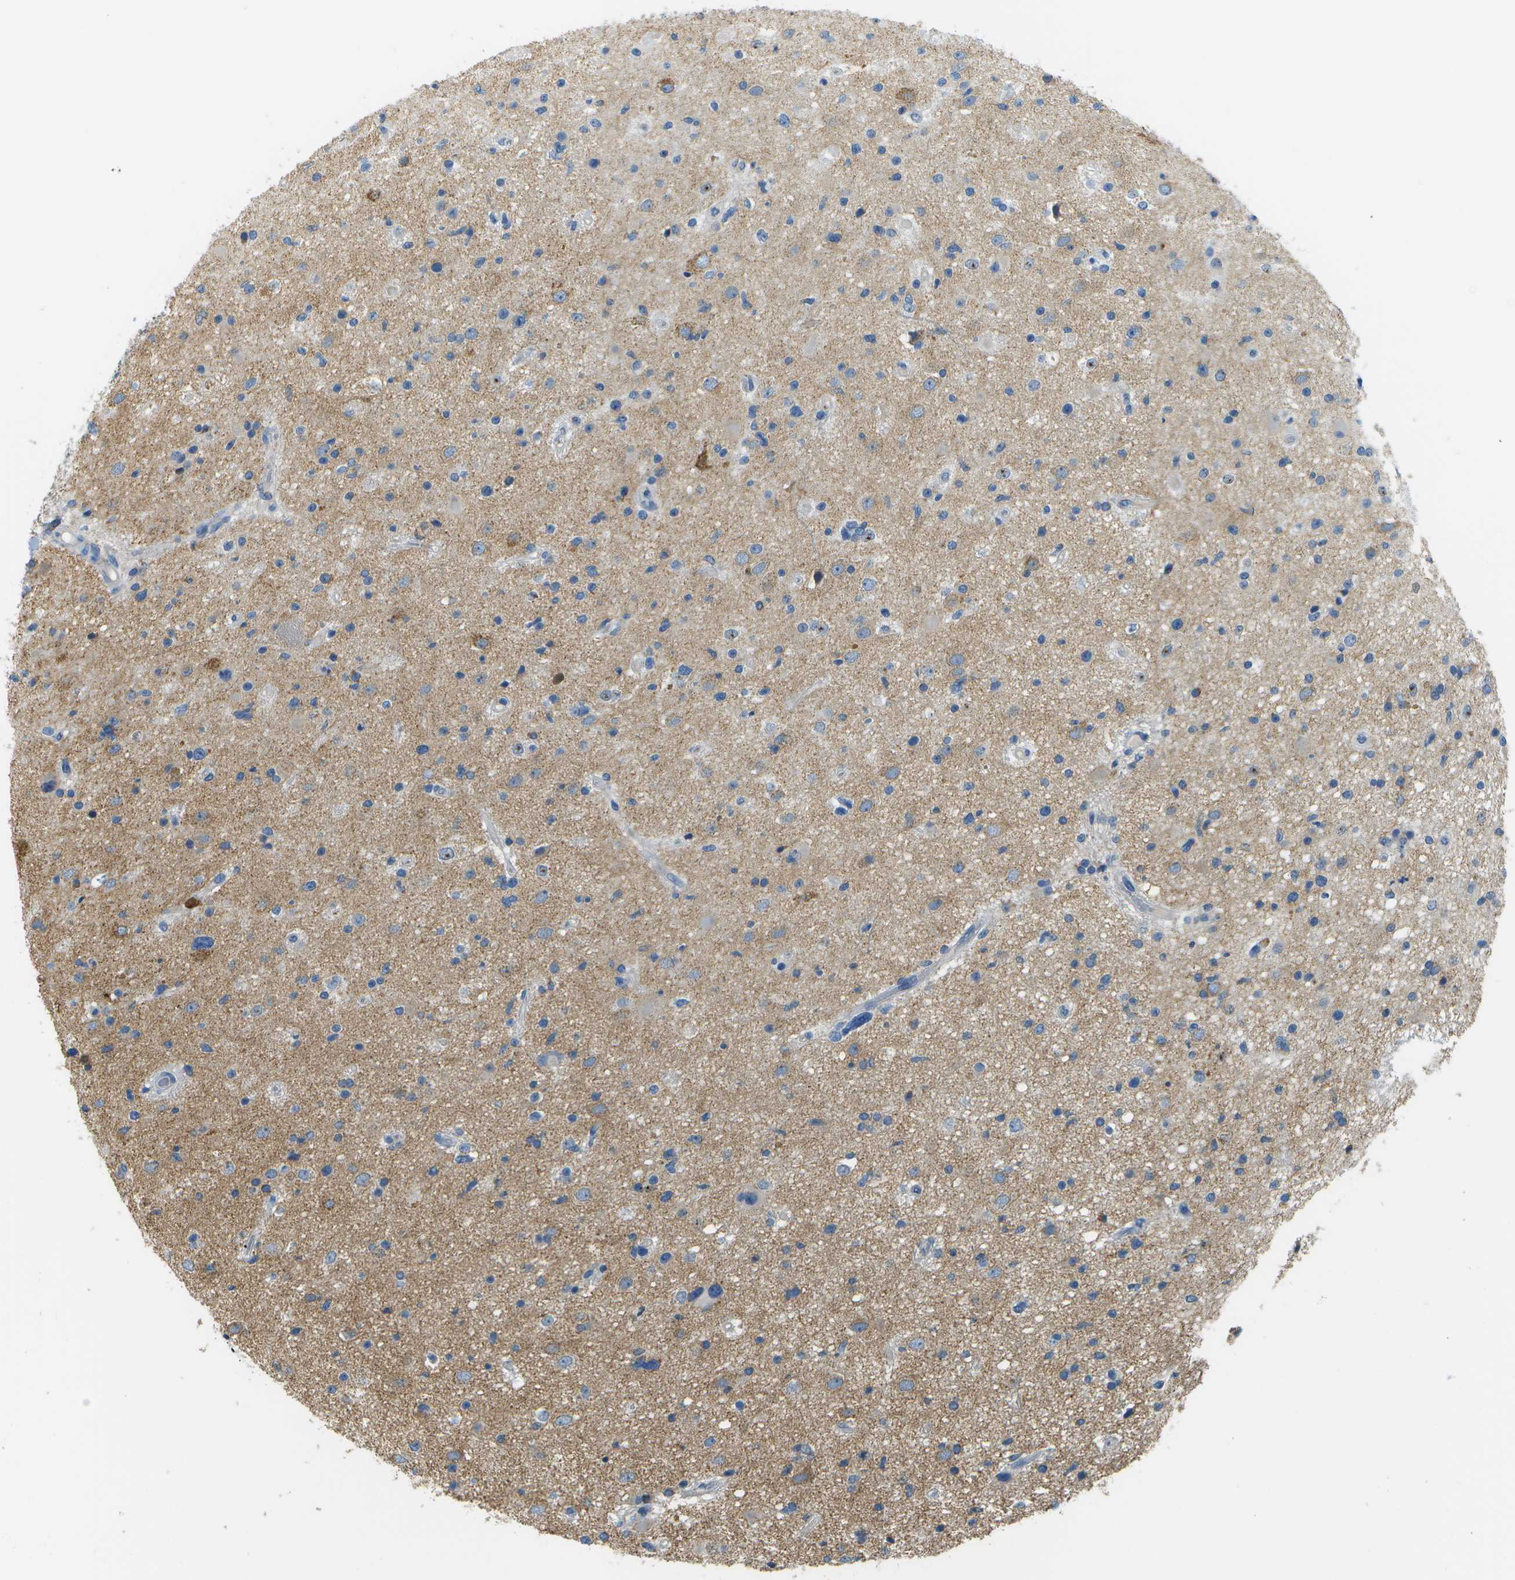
{"staining": {"intensity": "weak", "quantity": "<25%", "location": "cytoplasmic/membranous"}, "tissue": "glioma", "cell_type": "Tumor cells", "image_type": "cancer", "snomed": [{"axis": "morphology", "description": "Glioma, malignant, High grade"}, {"axis": "topography", "description": "Brain"}], "caption": "A high-resolution image shows immunohistochemistry staining of glioma, which demonstrates no significant positivity in tumor cells.", "gene": "PTGIS", "patient": {"sex": "male", "age": 33}}